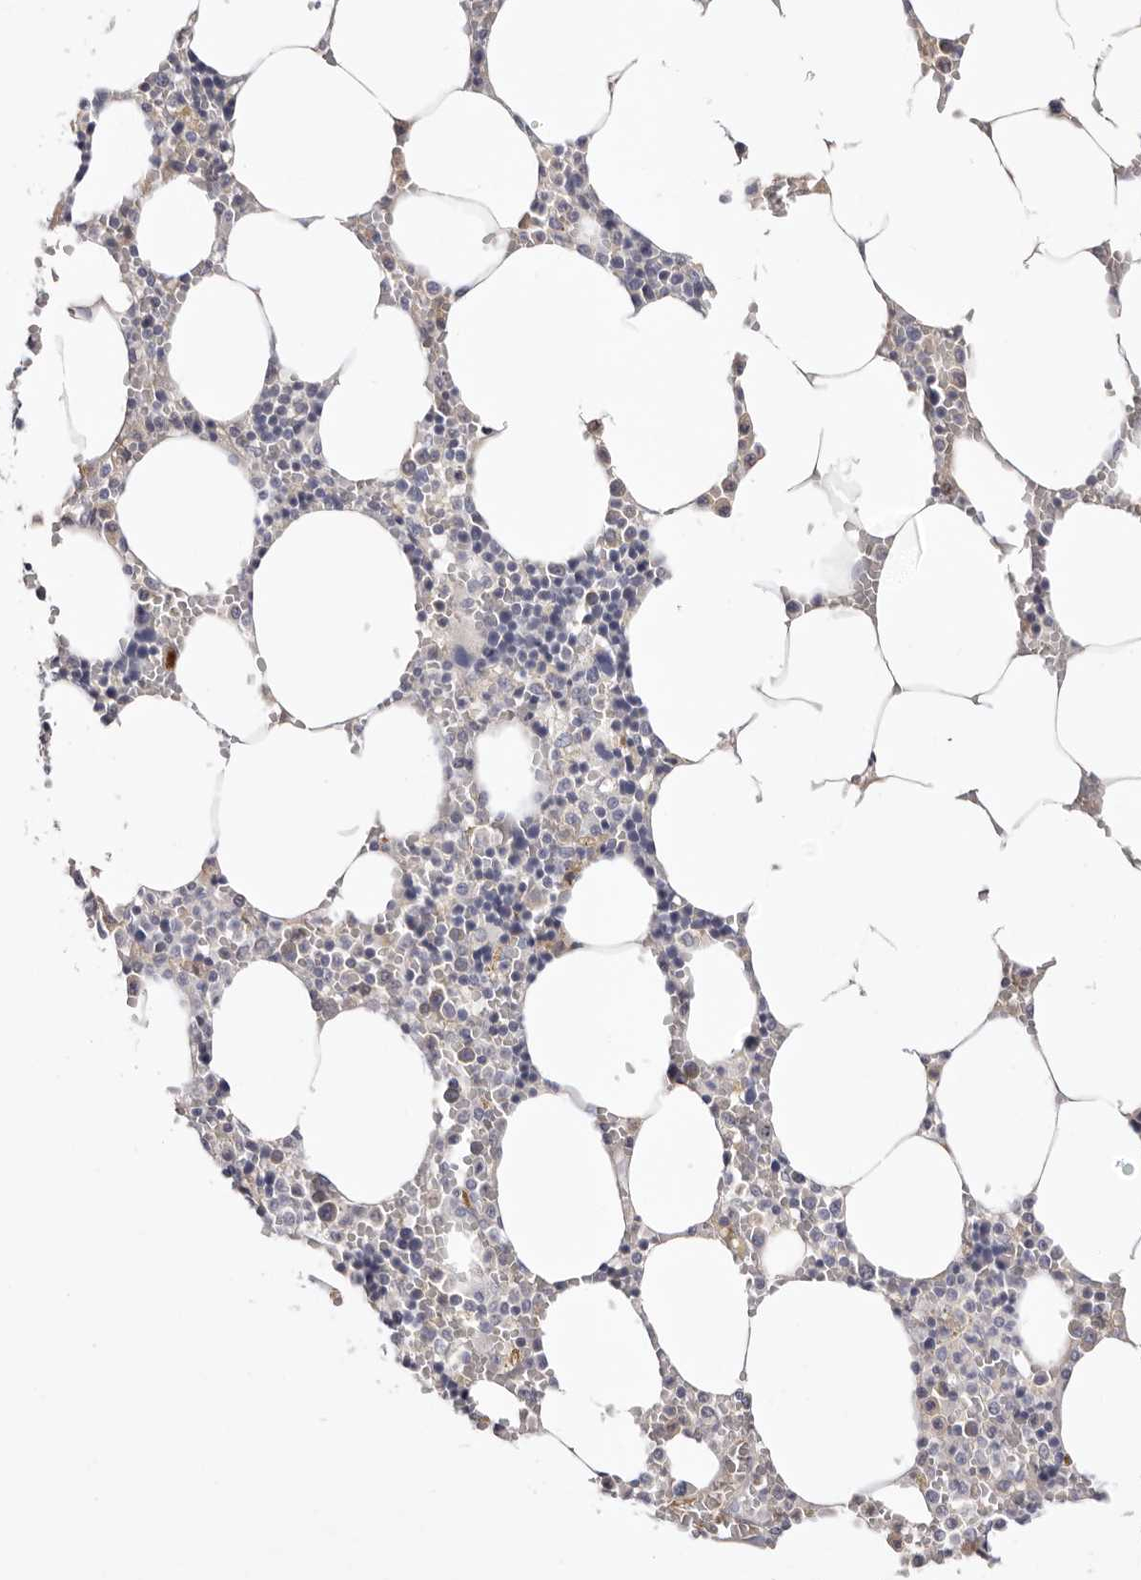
{"staining": {"intensity": "moderate", "quantity": "<25%", "location": "cytoplasmic/membranous"}, "tissue": "bone marrow", "cell_type": "Hematopoietic cells", "image_type": "normal", "snomed": [{"axis": "morphology", "description": "Normal tissue, NOS"}, {"axis": "topography", "description": "Bone marrow"}], "caption": "Brown immunohistochemical staining in unremarkable bone marrow demonstrates moderate cytoplasmic/membranous expression in about <25% of hematopoietic cells.", "gene": "LMLN", "patient": {"sex": "male", "age": 70}}